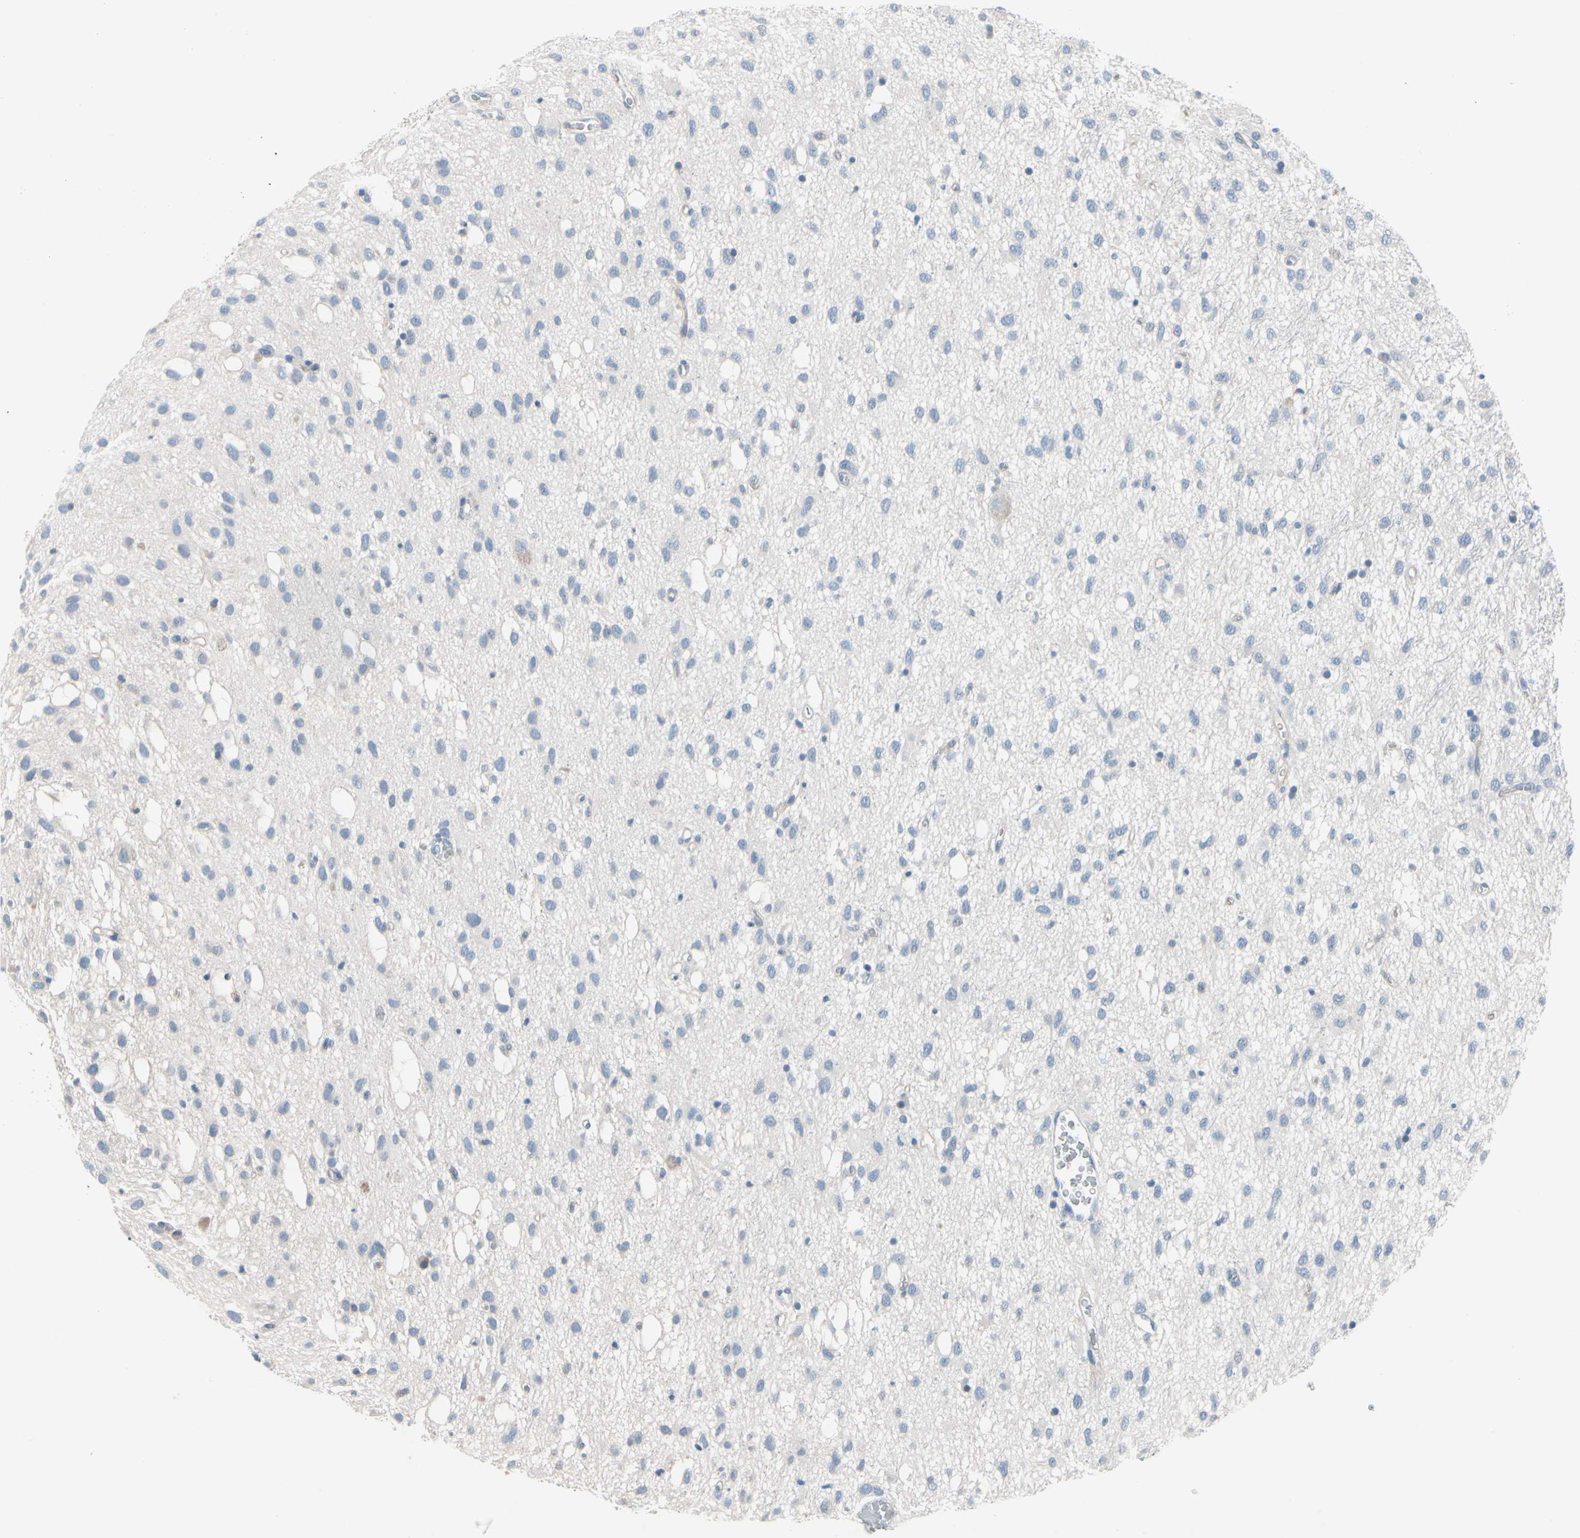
{"staining": {"intensity": "negative", "quantity": "none", "location": "none"}, "tissue": "glioma", "cell_type": "Tumor cells", "image_type": "cancer", "snomed": [{"axis": "morphology", "description": "Glioma, malignant, Low grade"}, {"axis": "topography", "description": "Brain"}], "caption": "Glioma stained for a protein using immunohistochemistry exhibits no positivity tumor cells.", "gene": "PGR", "patient": {"sex": "male", "age": 77}}